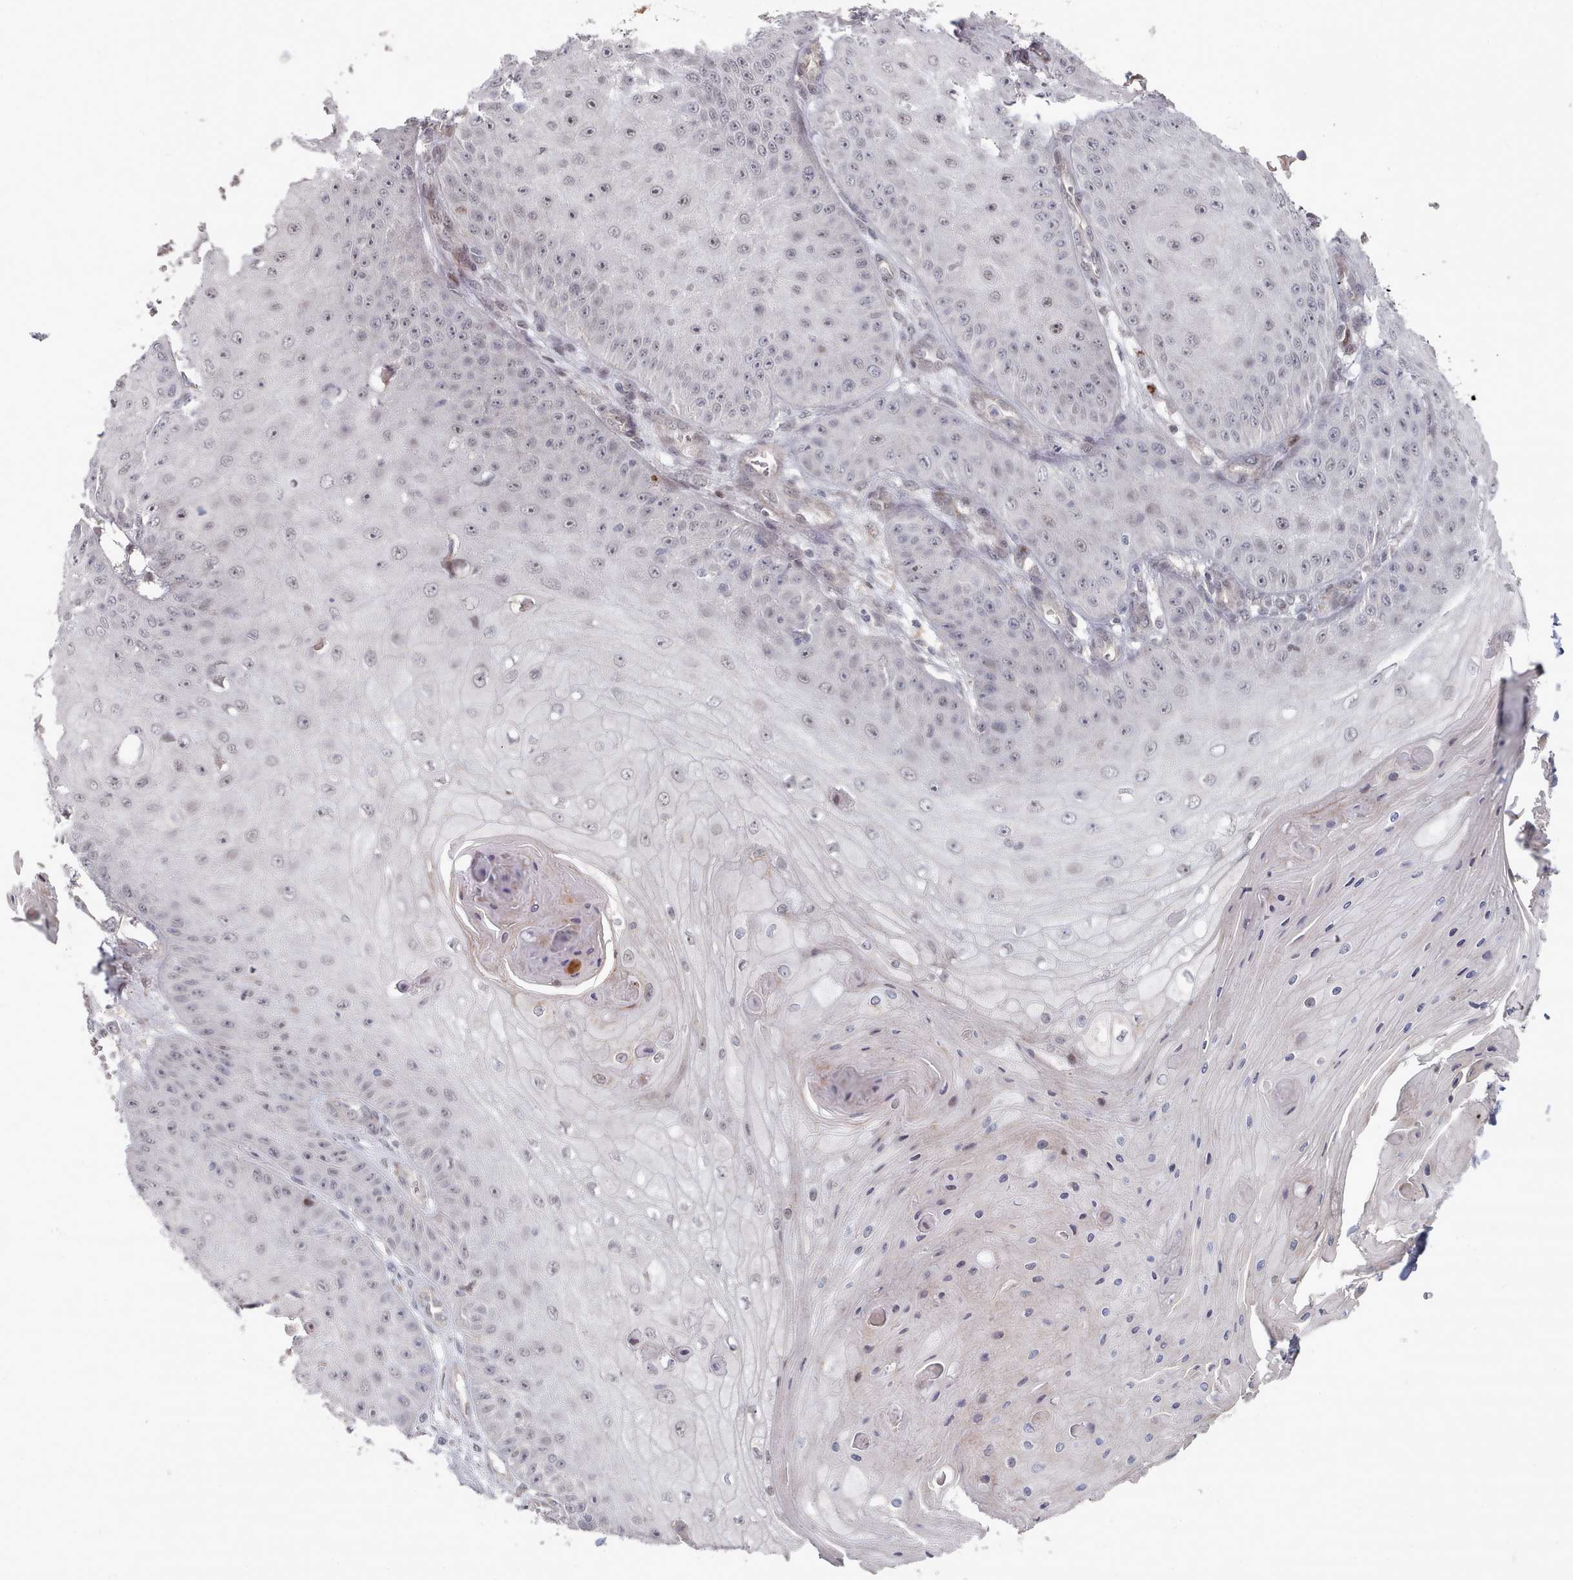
{"staining": {"intensity": "negative", "quantity": "none", "location": "none"}, "tissue": "skin cancer", "cell_type": "Tumor cells", "image_type": "cancer", "snomed": [{"axis": "morphology", "description": "Squamous cell carcinoma, NOS"}, {"axis": "topography", "description": "Skin"}], "caption": "Skin cancer was stained to show a protein in brown. There is no significant positivity in tumor cells.", "gene": "CPSF4", "patient": {"sex": "male", "age": 70}}